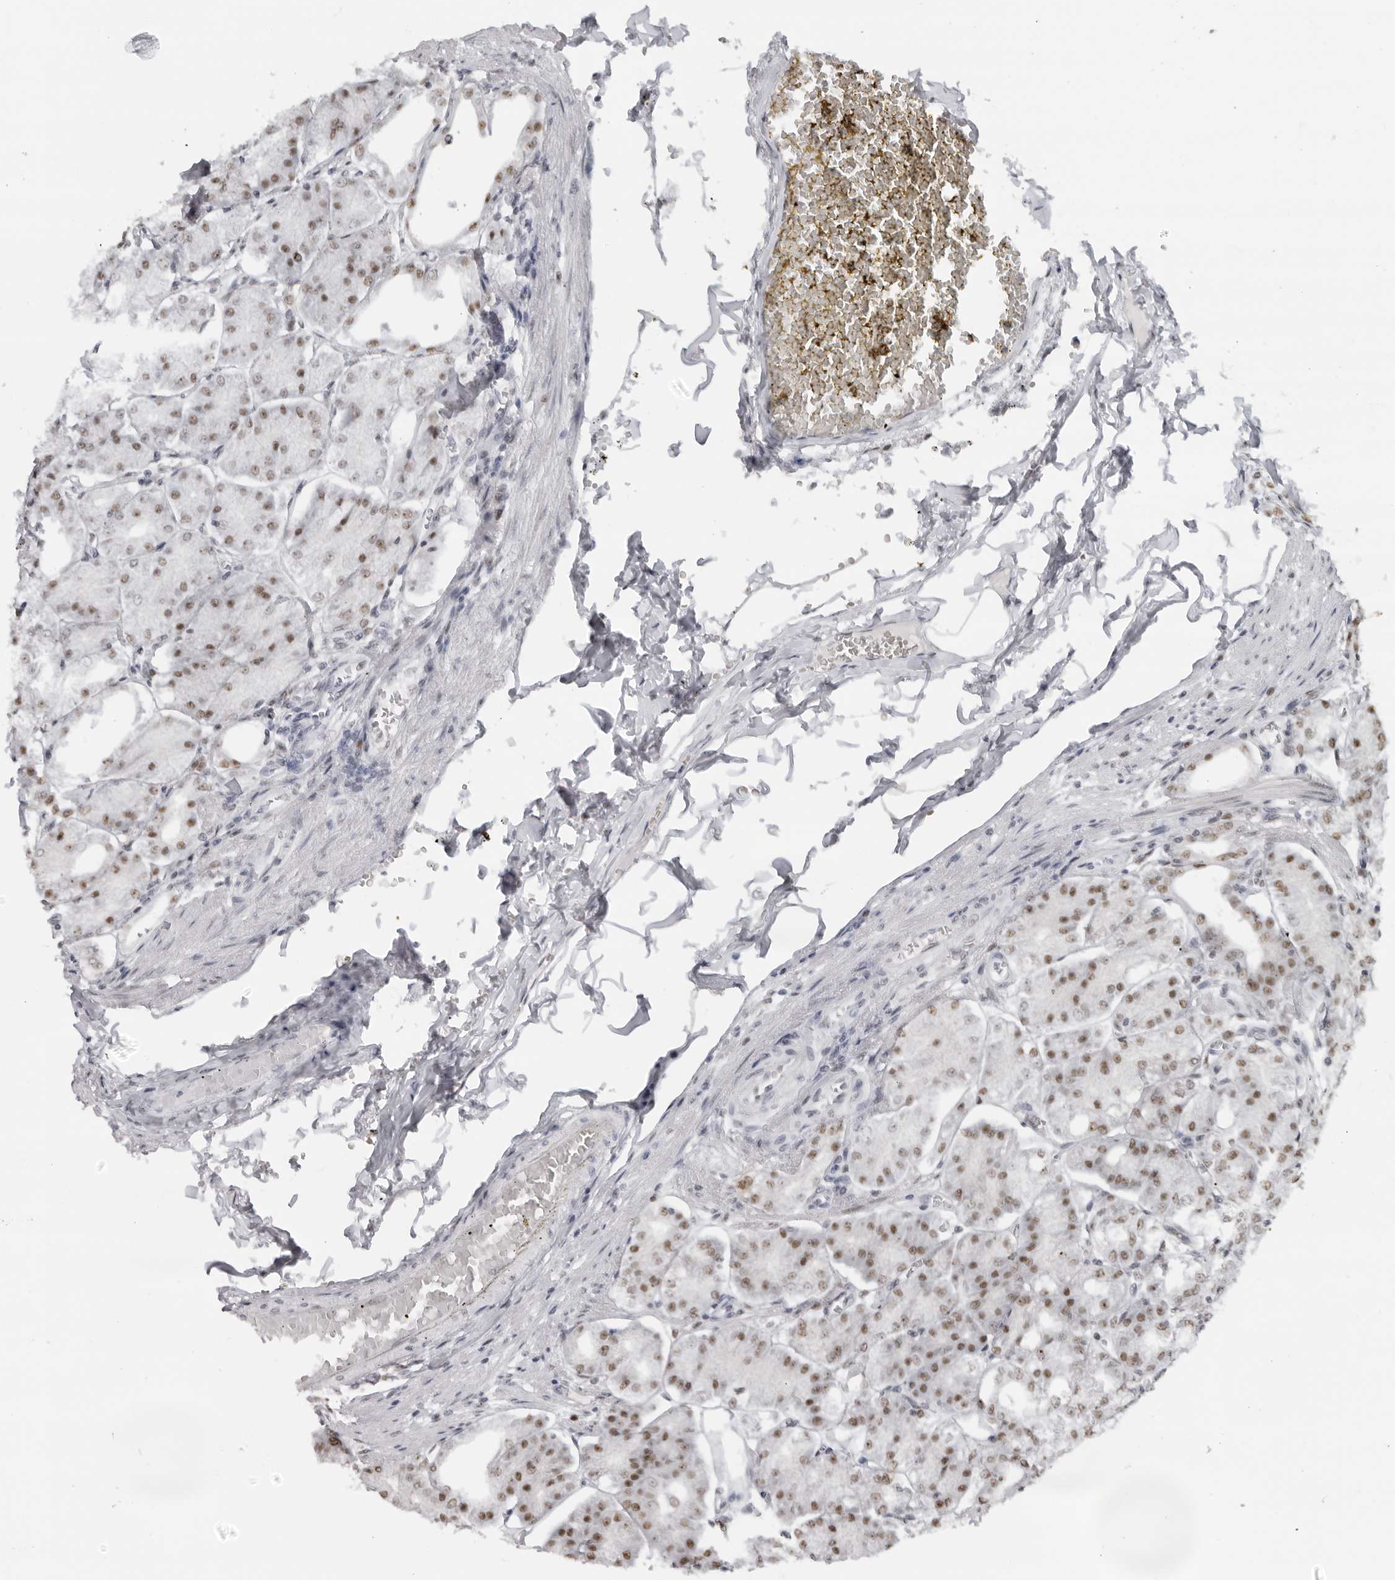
{"staining": {"intensity": "moderate", "quantity": "25%-75%", "location": "nuclear"}, "tissue": "stomach", "cell_type": "Glandular cells", "image_type": "normal", "snomed": [{"axis": "morphology", "description": "Normal tissue, NOS"}, {"axis": "topography", "description": "Stomach, lower"}], "caption": "About 25%-75% of glandular cells in benign stomach show moderate nuclear protein expression as visualized by brown immunohistochemical staining.", "gene": "ESPN", "patient": {"sex": "male", "age": 71}}